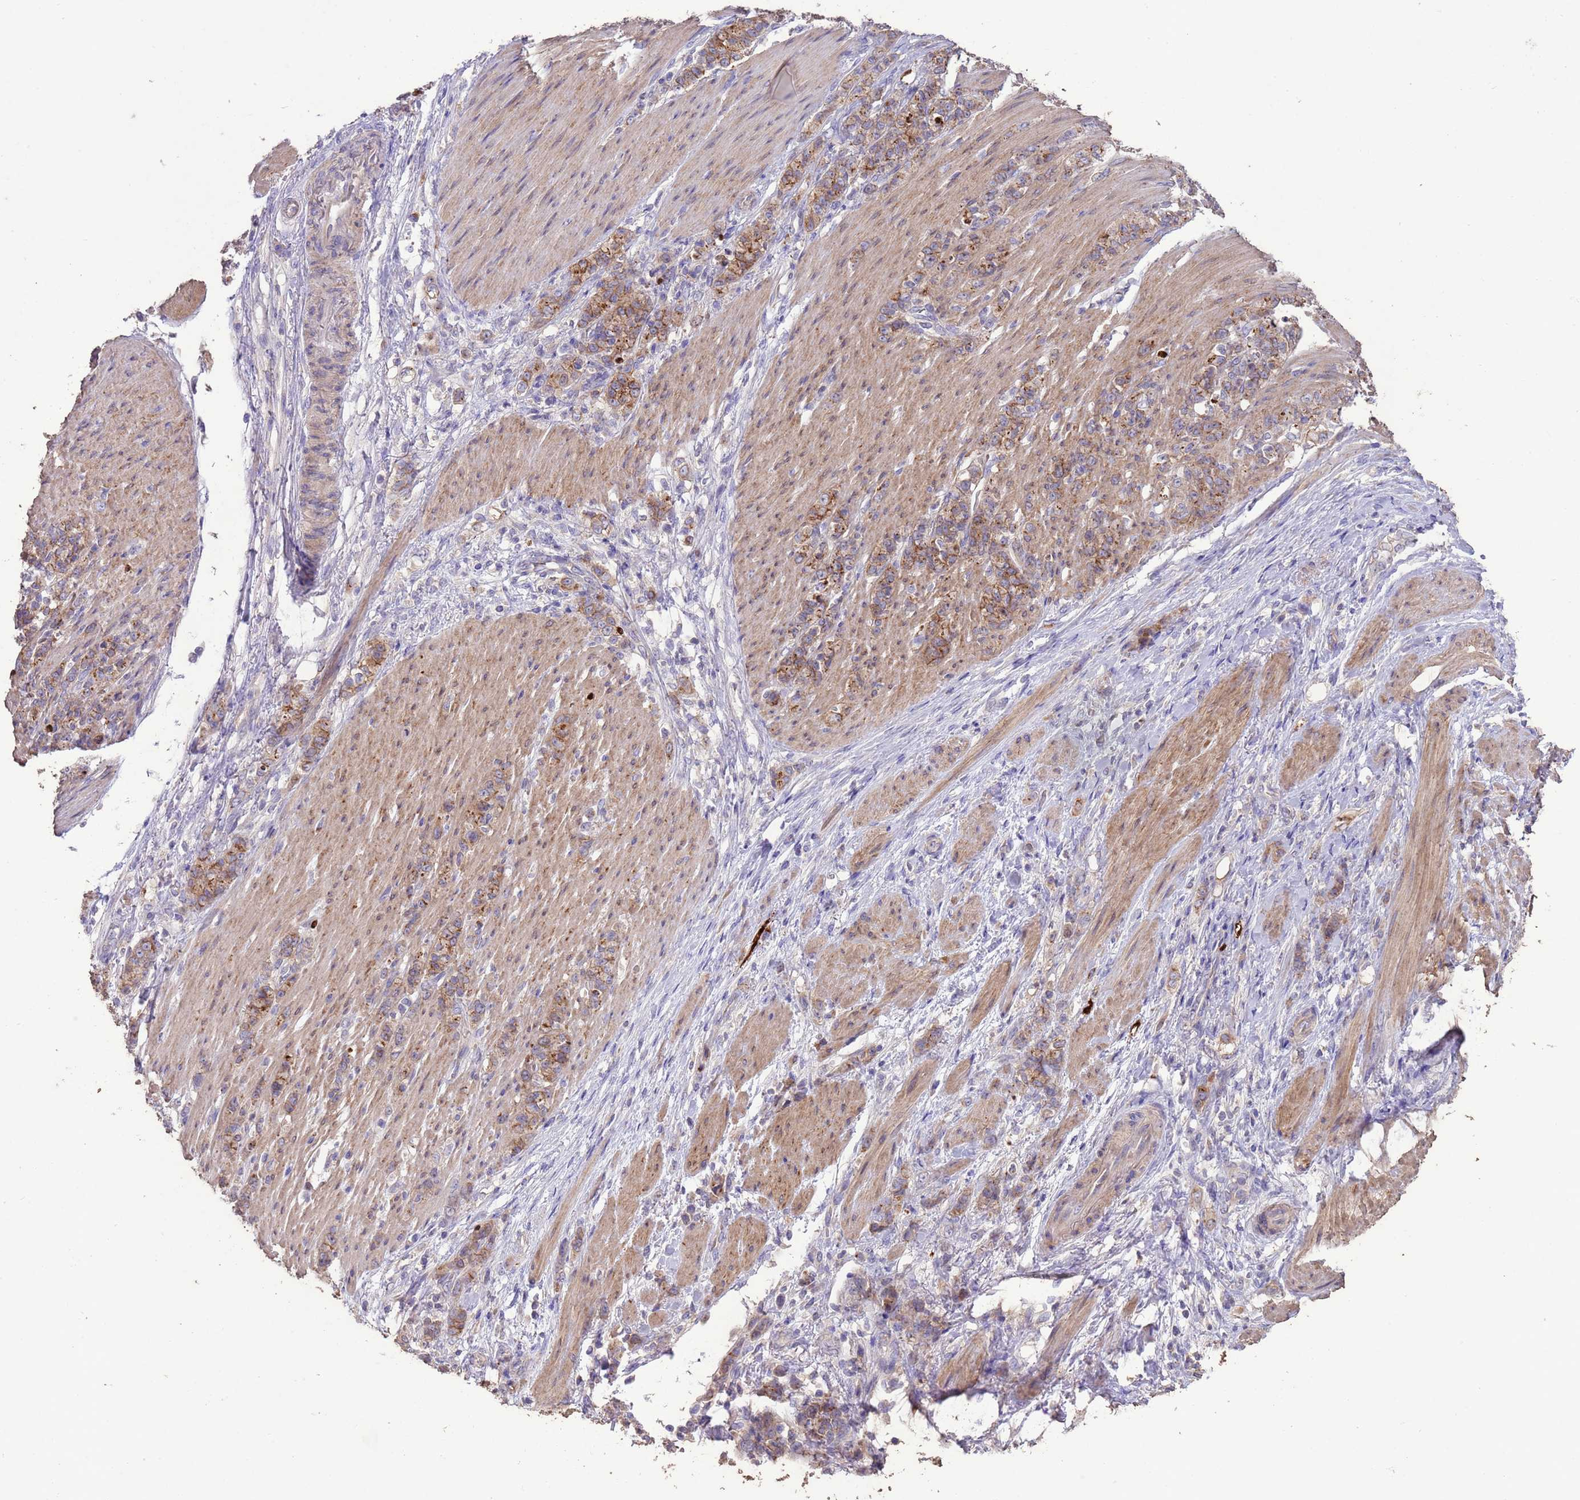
{"staining": {"intensity": "moderate", "quantity": ">75%", "location": "cytoplasmic/membranous"}, "tissue": "stomach cancer", "cell_type": "Tumor cells", "image_type": "cancer", "snomed": [{"axis": "morphology", "description": "Adenocarcinoma, NOS"}, {"axis": "topography", "description": "Stomach"}], "caption": "The image shows immunohistochemical staining of stomach cancer (adenocarcinoma). There is moderate cytoplasmic/membranous positivity is appreciated in about >75% of tumor cells.", "gene": "SLC9B2", "patient": {"sex": "female", "age": 79}}